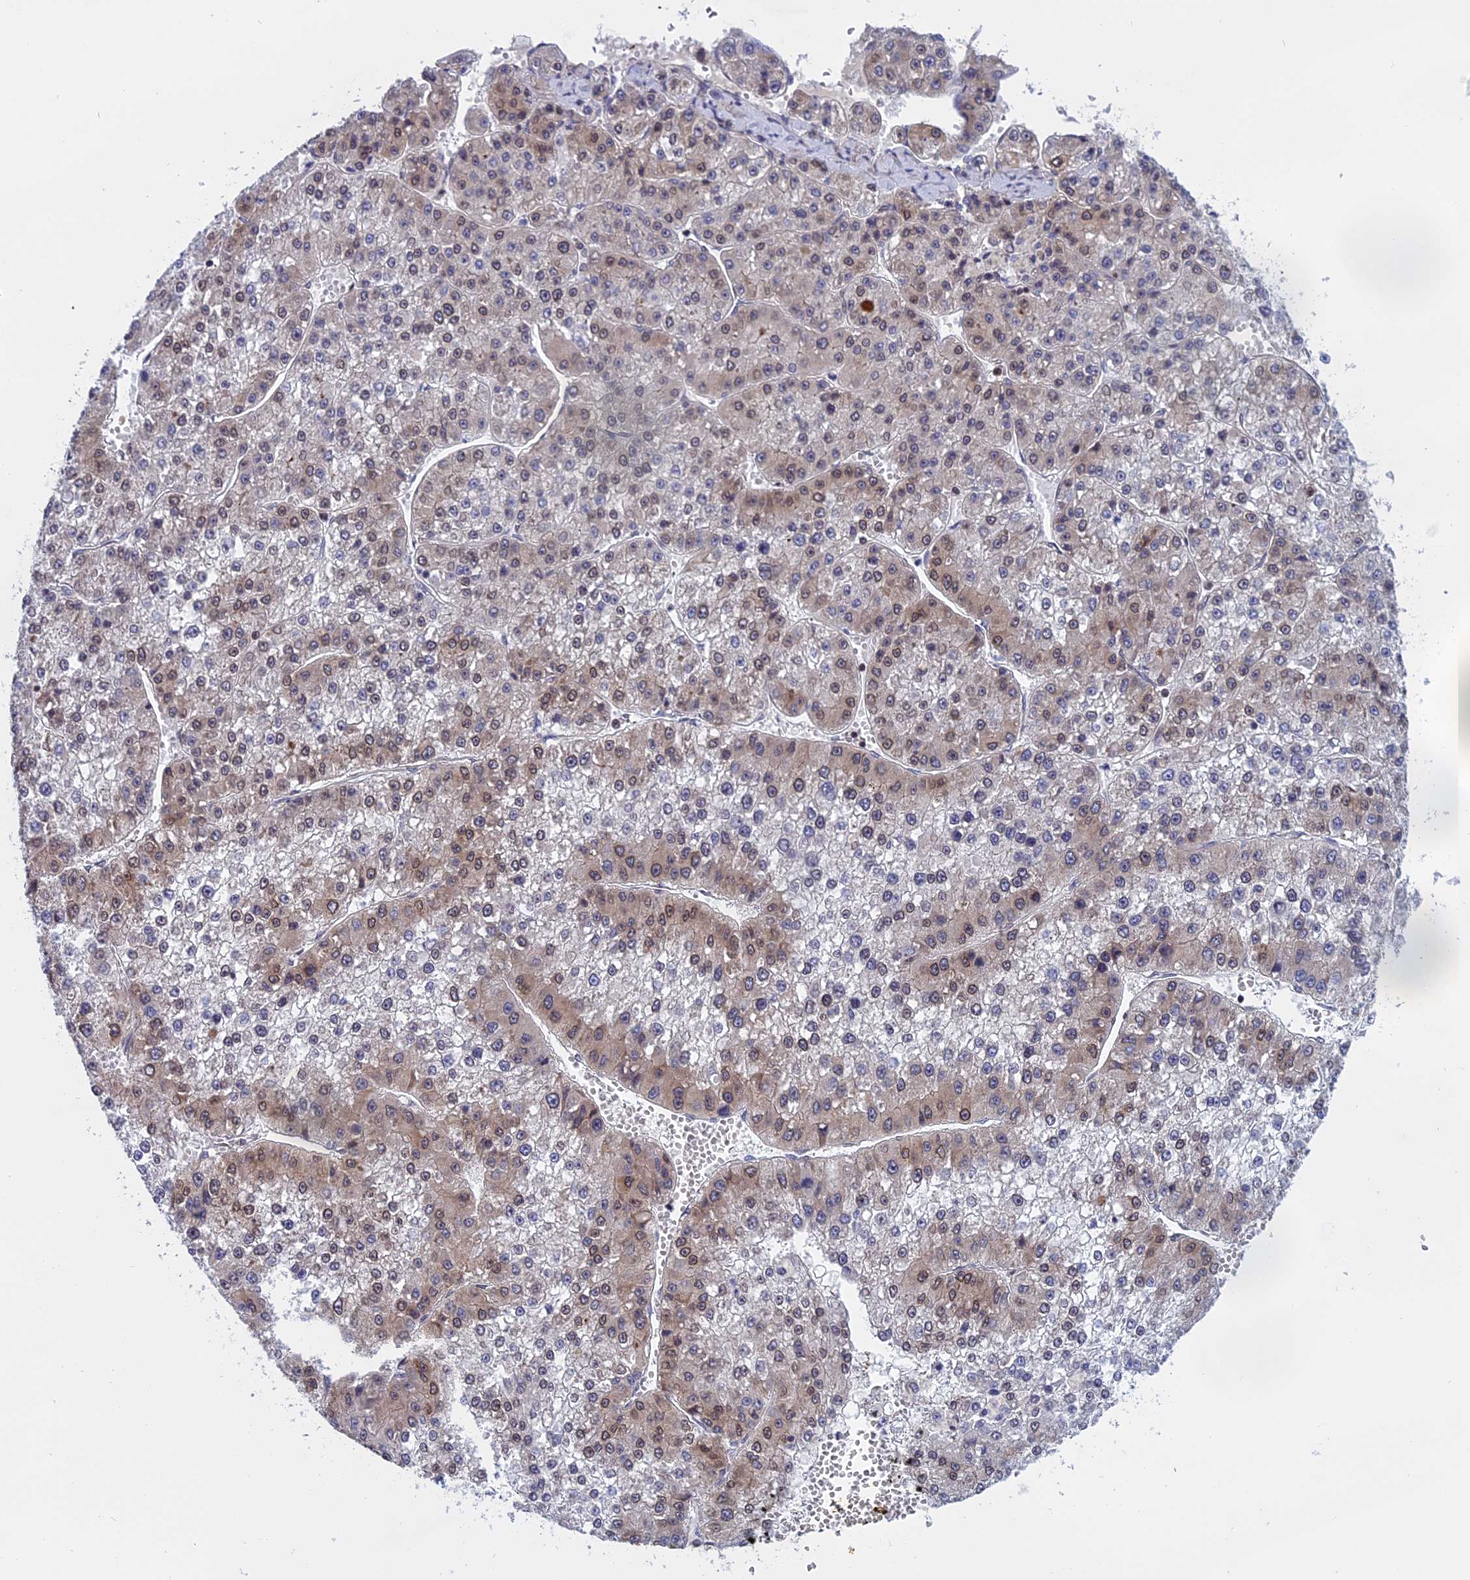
{"staining": {"intensity": "moderate", "quantity": "25%-75%", "location": "cytoplasmic/membranous,nuclear"}, "tissue": "liver cancer", "cell_type": "Tumor cells", "image_type": "cancer", "snomed": [{"axis": "morphology", "description": "Carcinoma, Hepatocellular, NOS"}, {"axis": "topography", "description": "Liver"}], "caption": "Tumor cells show medium levels of moderate cytoplasmic/membranous and nuclear expression in about 25%-75% of cells in hepatocellular carcinoma (liver). The protein is shown in brown color, while the nuclei are stained blue.", "gene": "NAA10", "patient": {"sex": "female", "age": 73}}